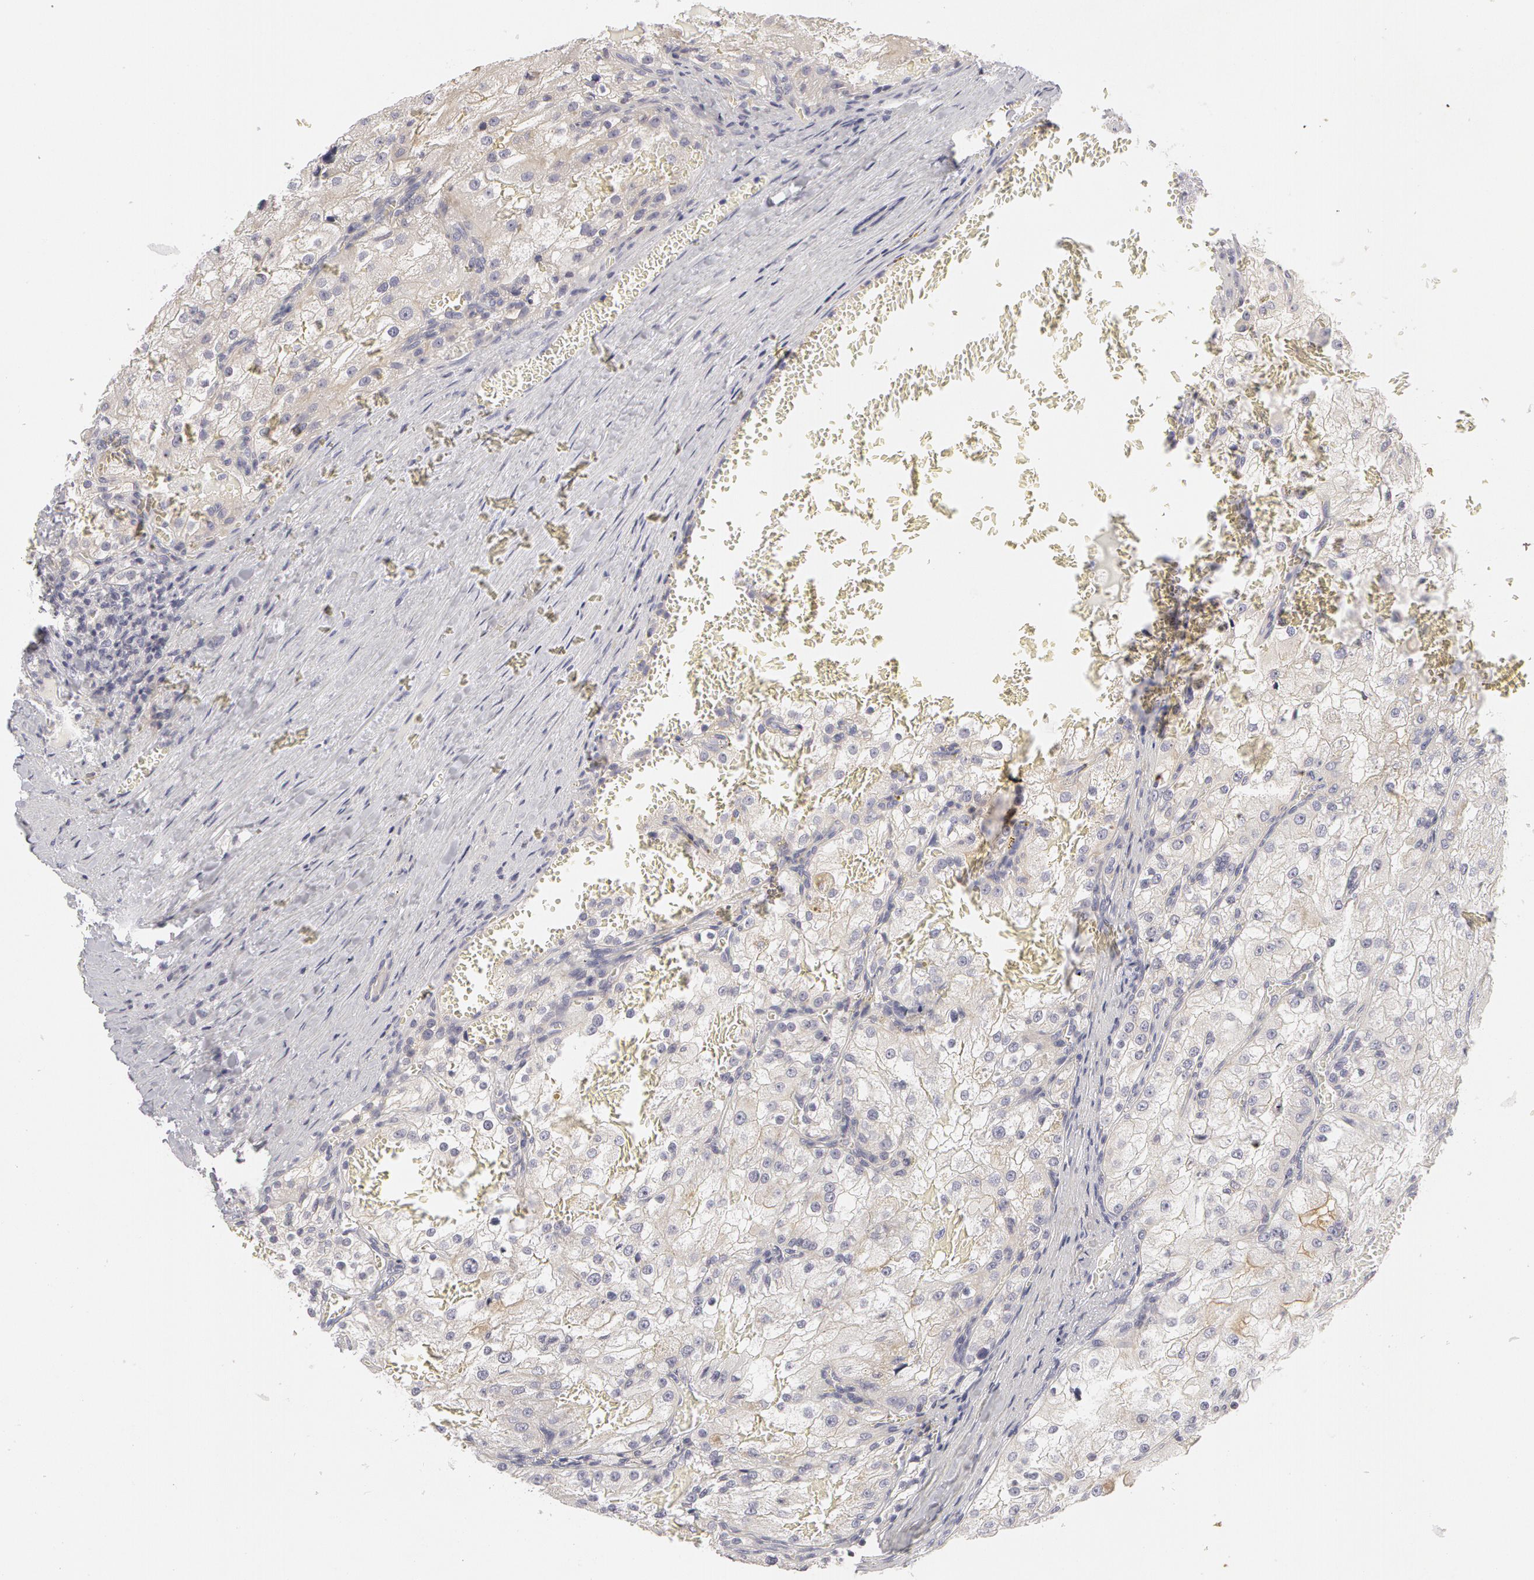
{"staining": {"intensity": "weak", "quantity": "<25%", "location": "cytoplasmic/membranous"}, "tissue": "renal cancer", "cell_type": "Tumor cells", "image_type": "cancer", "snomed": [{"axis": "morphology", "description": "Adenocarcinoma, NOS"}, {"axis": "topography", "description": "Kidney"}], "caption": "Tumor cells show no significant protein staining in adenocarcinoma (renal).", "gene": "ABCB1", "patient": {"sex": "female", "age": 74}}